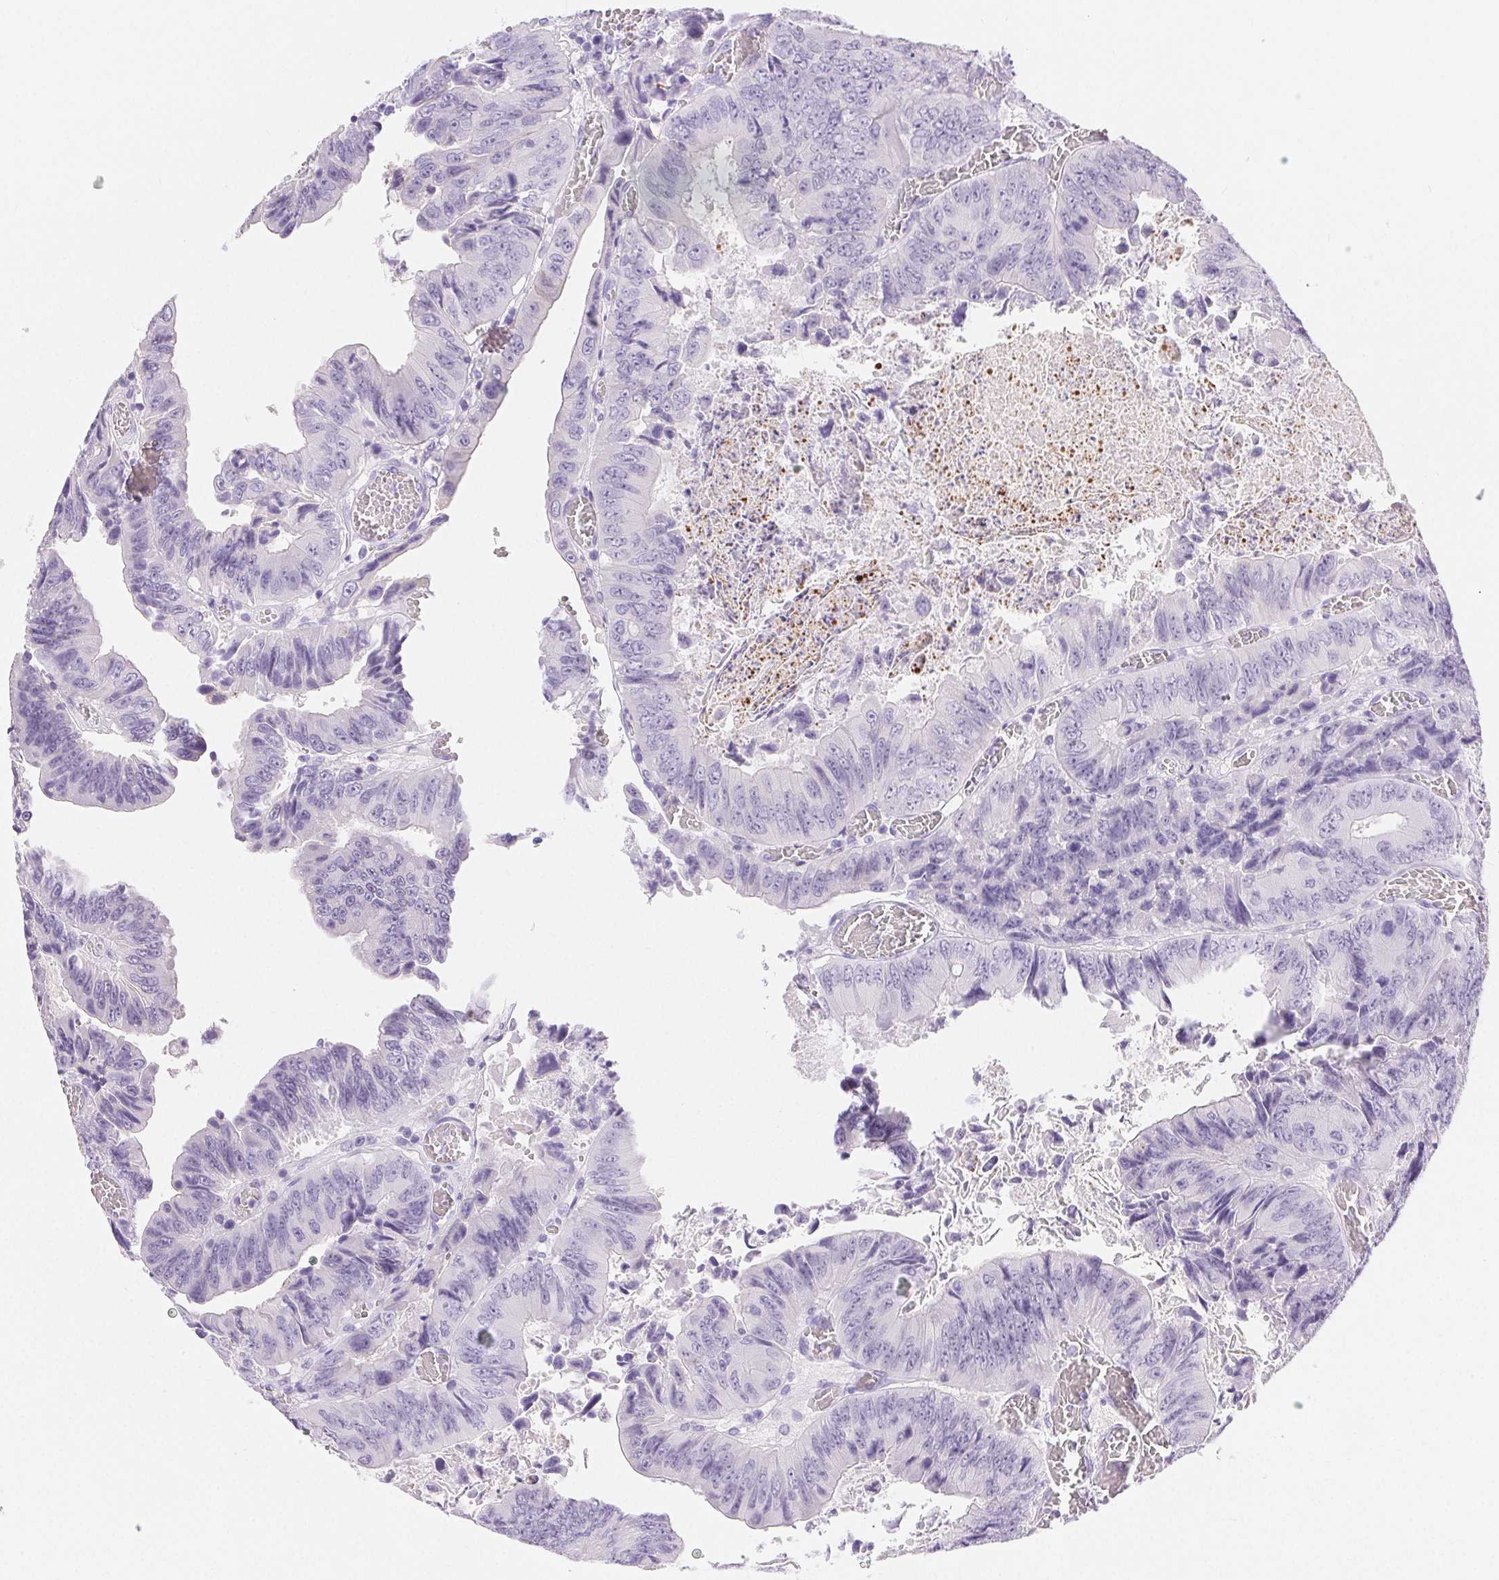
{"staining": {"intensity": "negative", "quantity": "none", "location": "none"}, "tissue": "colorectal cancer", "cell_type": "Tumor cells", "image_type": "cancer", "snomed": [{"axis": "morphology", "description": "Adenocarcinoma, NOS"}, {"axis": "topography", "description": "Colon"}], "caption": "Tumor cells are negative for brown protein staining in colorectal adenocarcinoma.", "gene": "CLDN16", "patient": {"sex": "female", "age": 84}}